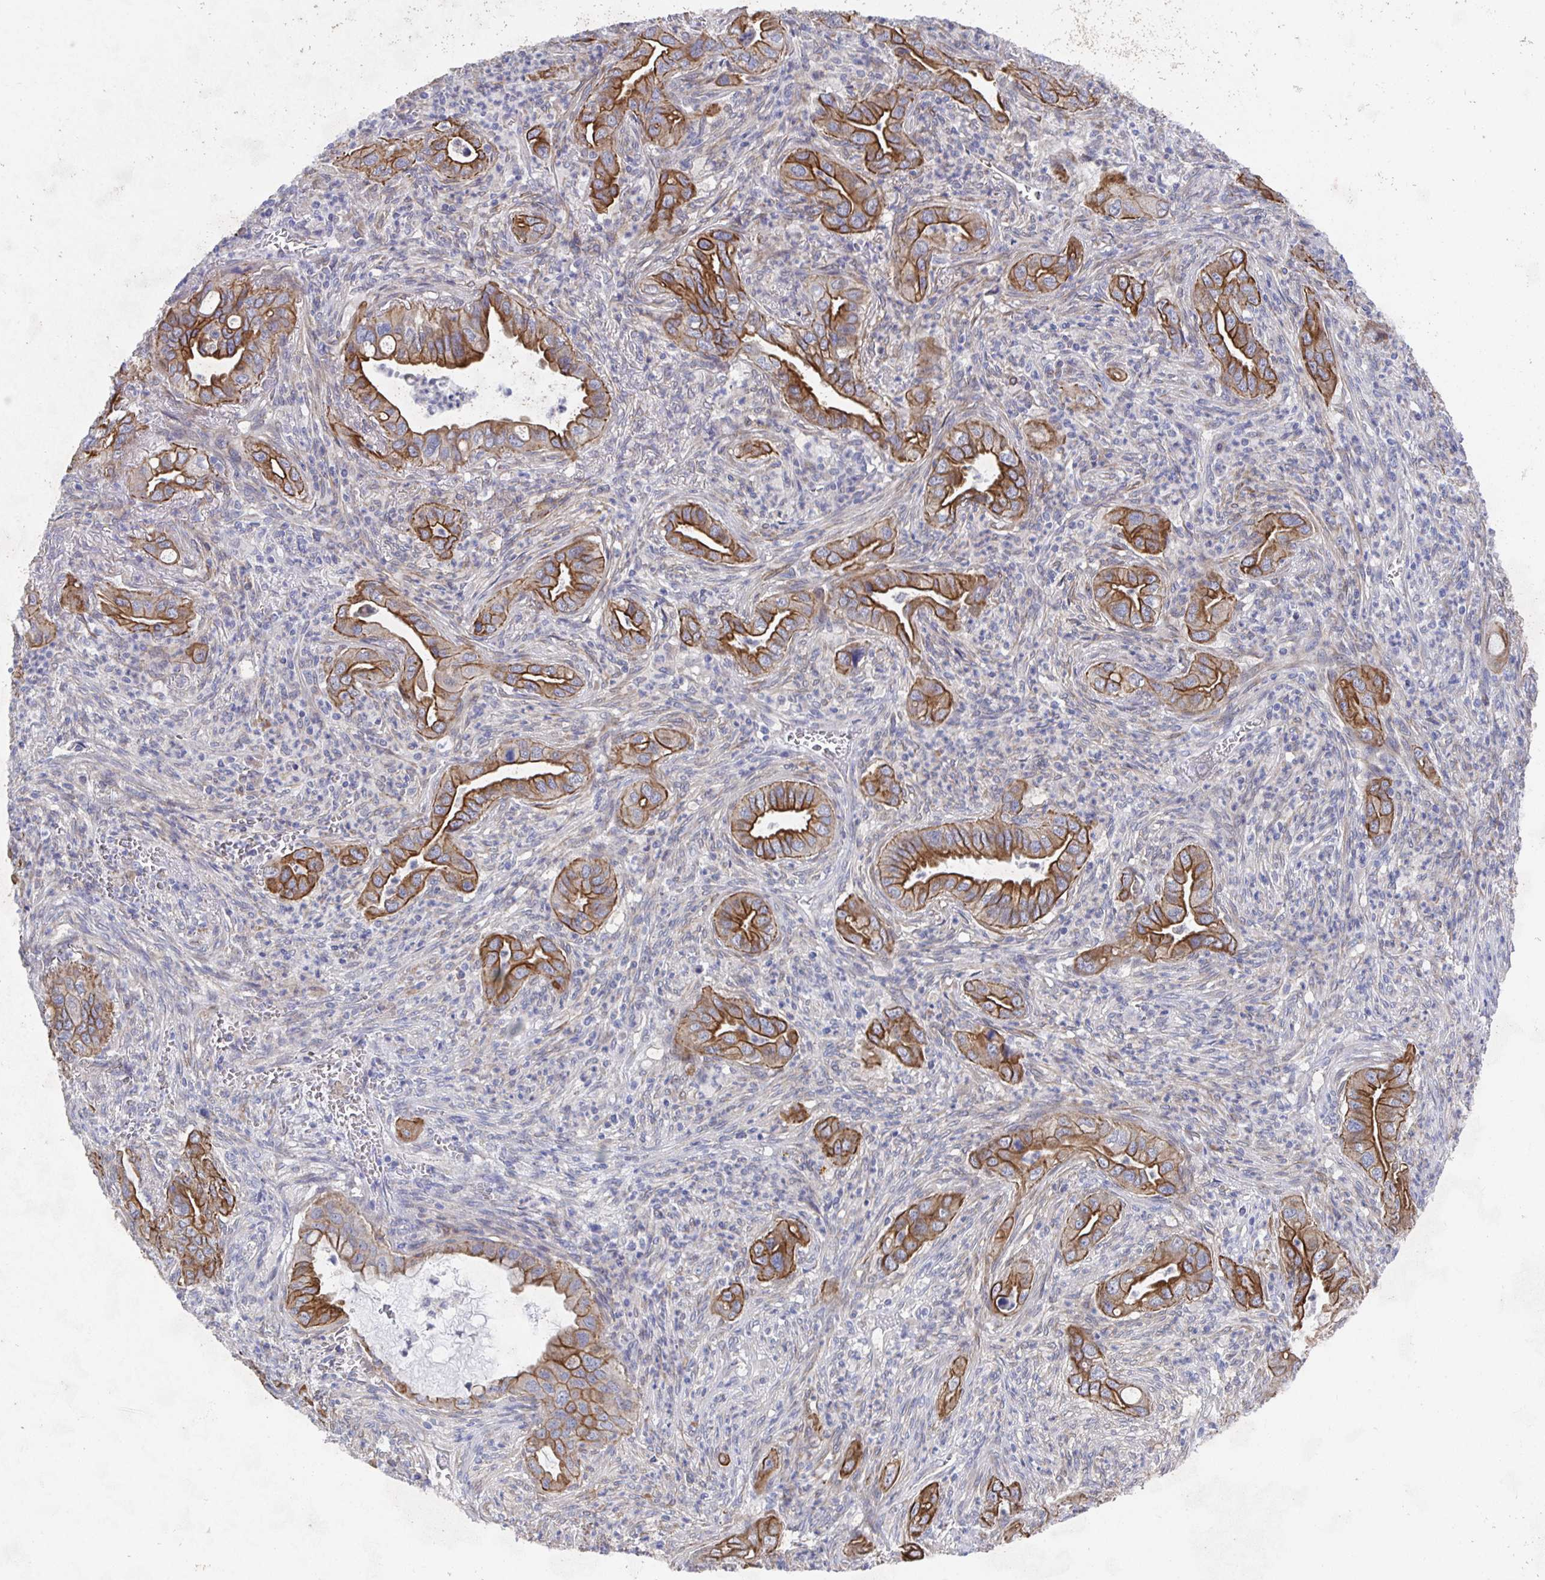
{"staining": {"intensity": "strong", "quantity": "25%-75%", "location": "cytoplasmic/membranous"}, "tissue": "lung cancer", "cell_type": "Tumor cells", "image_type": "cancer", "snomed": [{"axis": "morphology", "description": "Adenocarcinoma, NOS"}, {"axis": "topography", "description": "Lung"}], "caption": "DAB immunohistochemical staining of adenocarcinoma (lung) reveals strong cytoplasmic/membranous protein staining in approximately 25%-75% of tumor cells.", "gene": "ZIK1", "patient": {"sex": "male", "age": 65}}